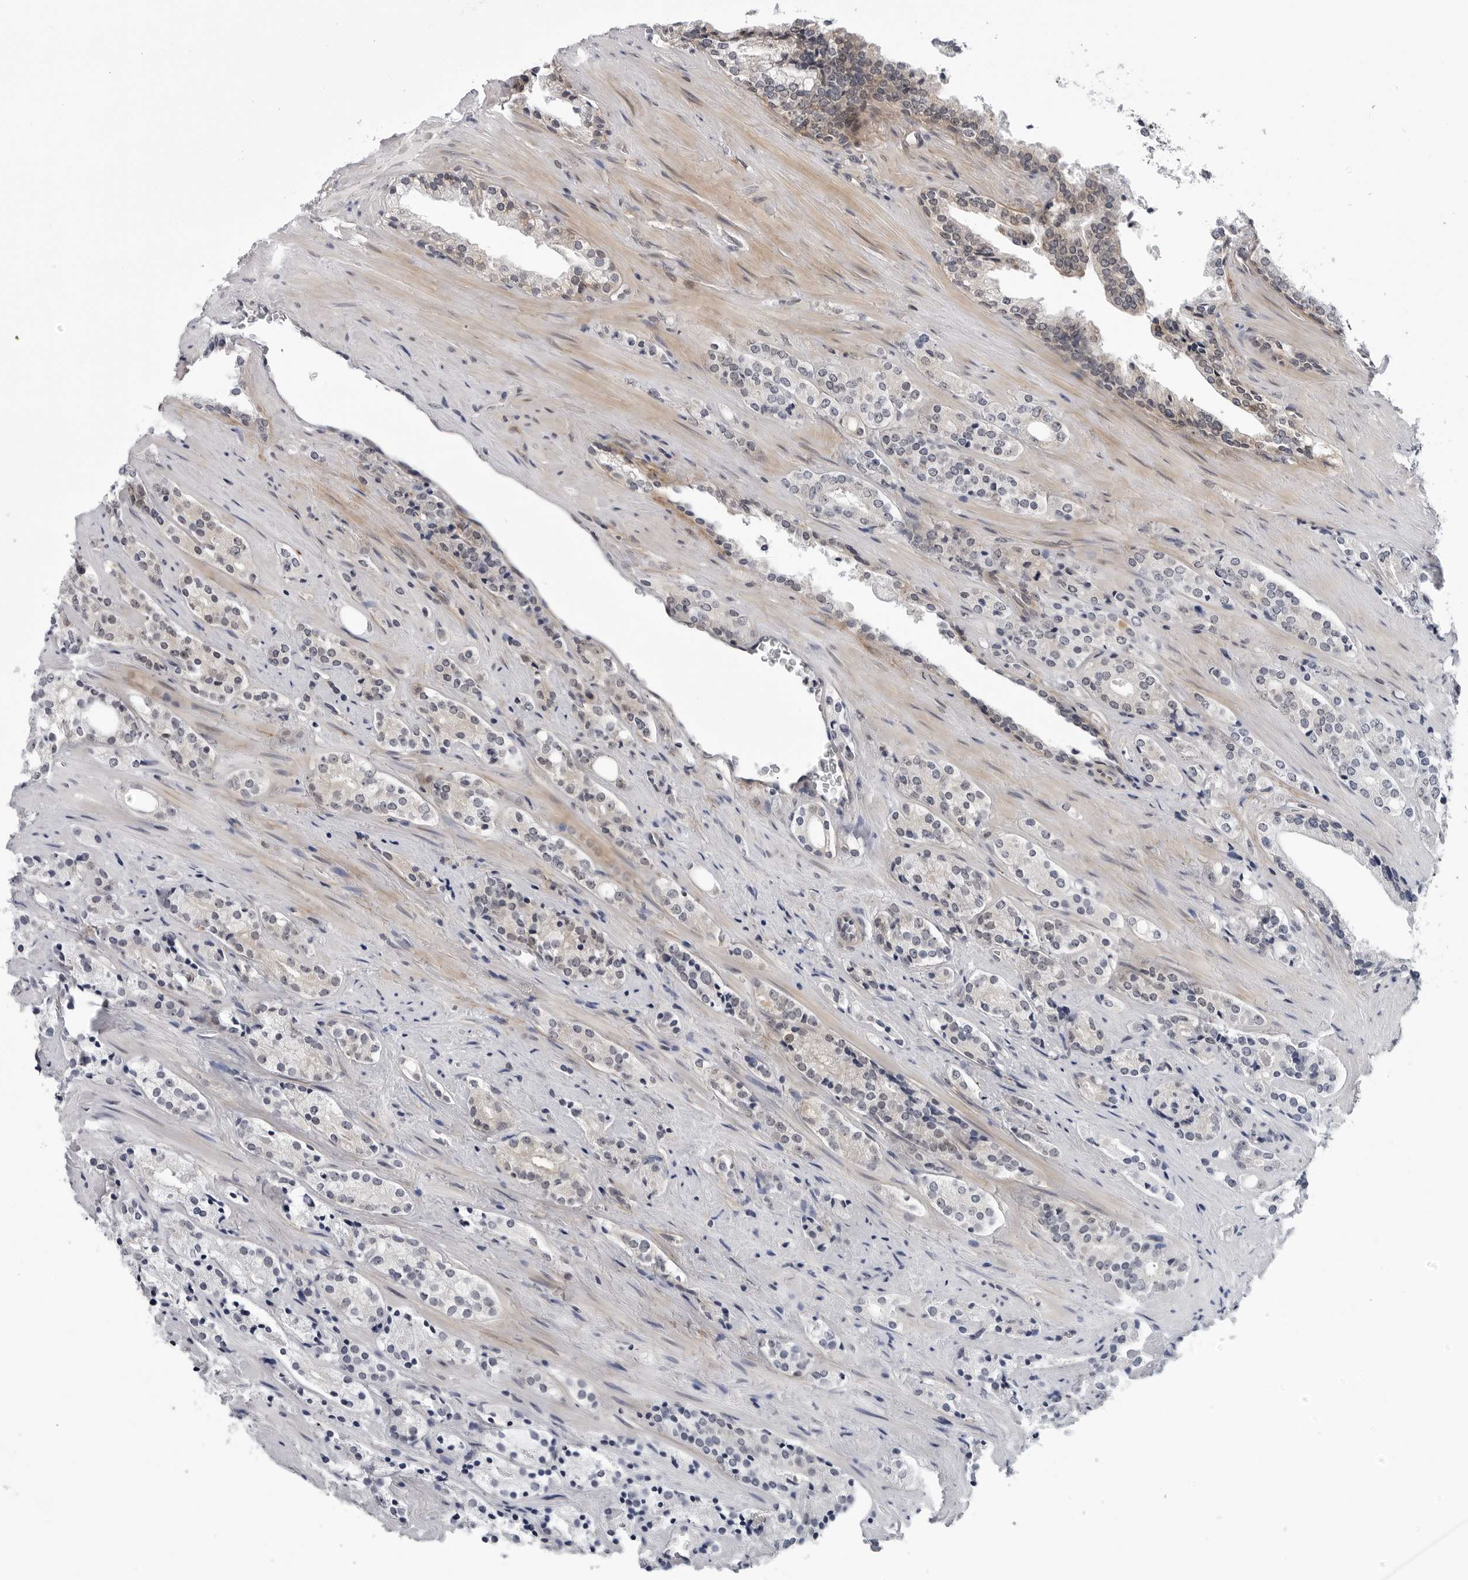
{"staining": {"intensity": "negative", "quantity": "none", "location": "none"}, "tissue": "prostate cancer", "cell_type": "Tumor cells", "image_type": "cancer", "snomed": [{"axis": "morphology", "description": "Adenocarcinoma, High grade"}, {"axis": "topography", "description": "Prostate"}], "caption": "Histopathology image shows no significant protein positivity in tumor cells of prostate cancer.", "gene": "KIAA1614", "patient": {"sex": "male", "age": 71}}